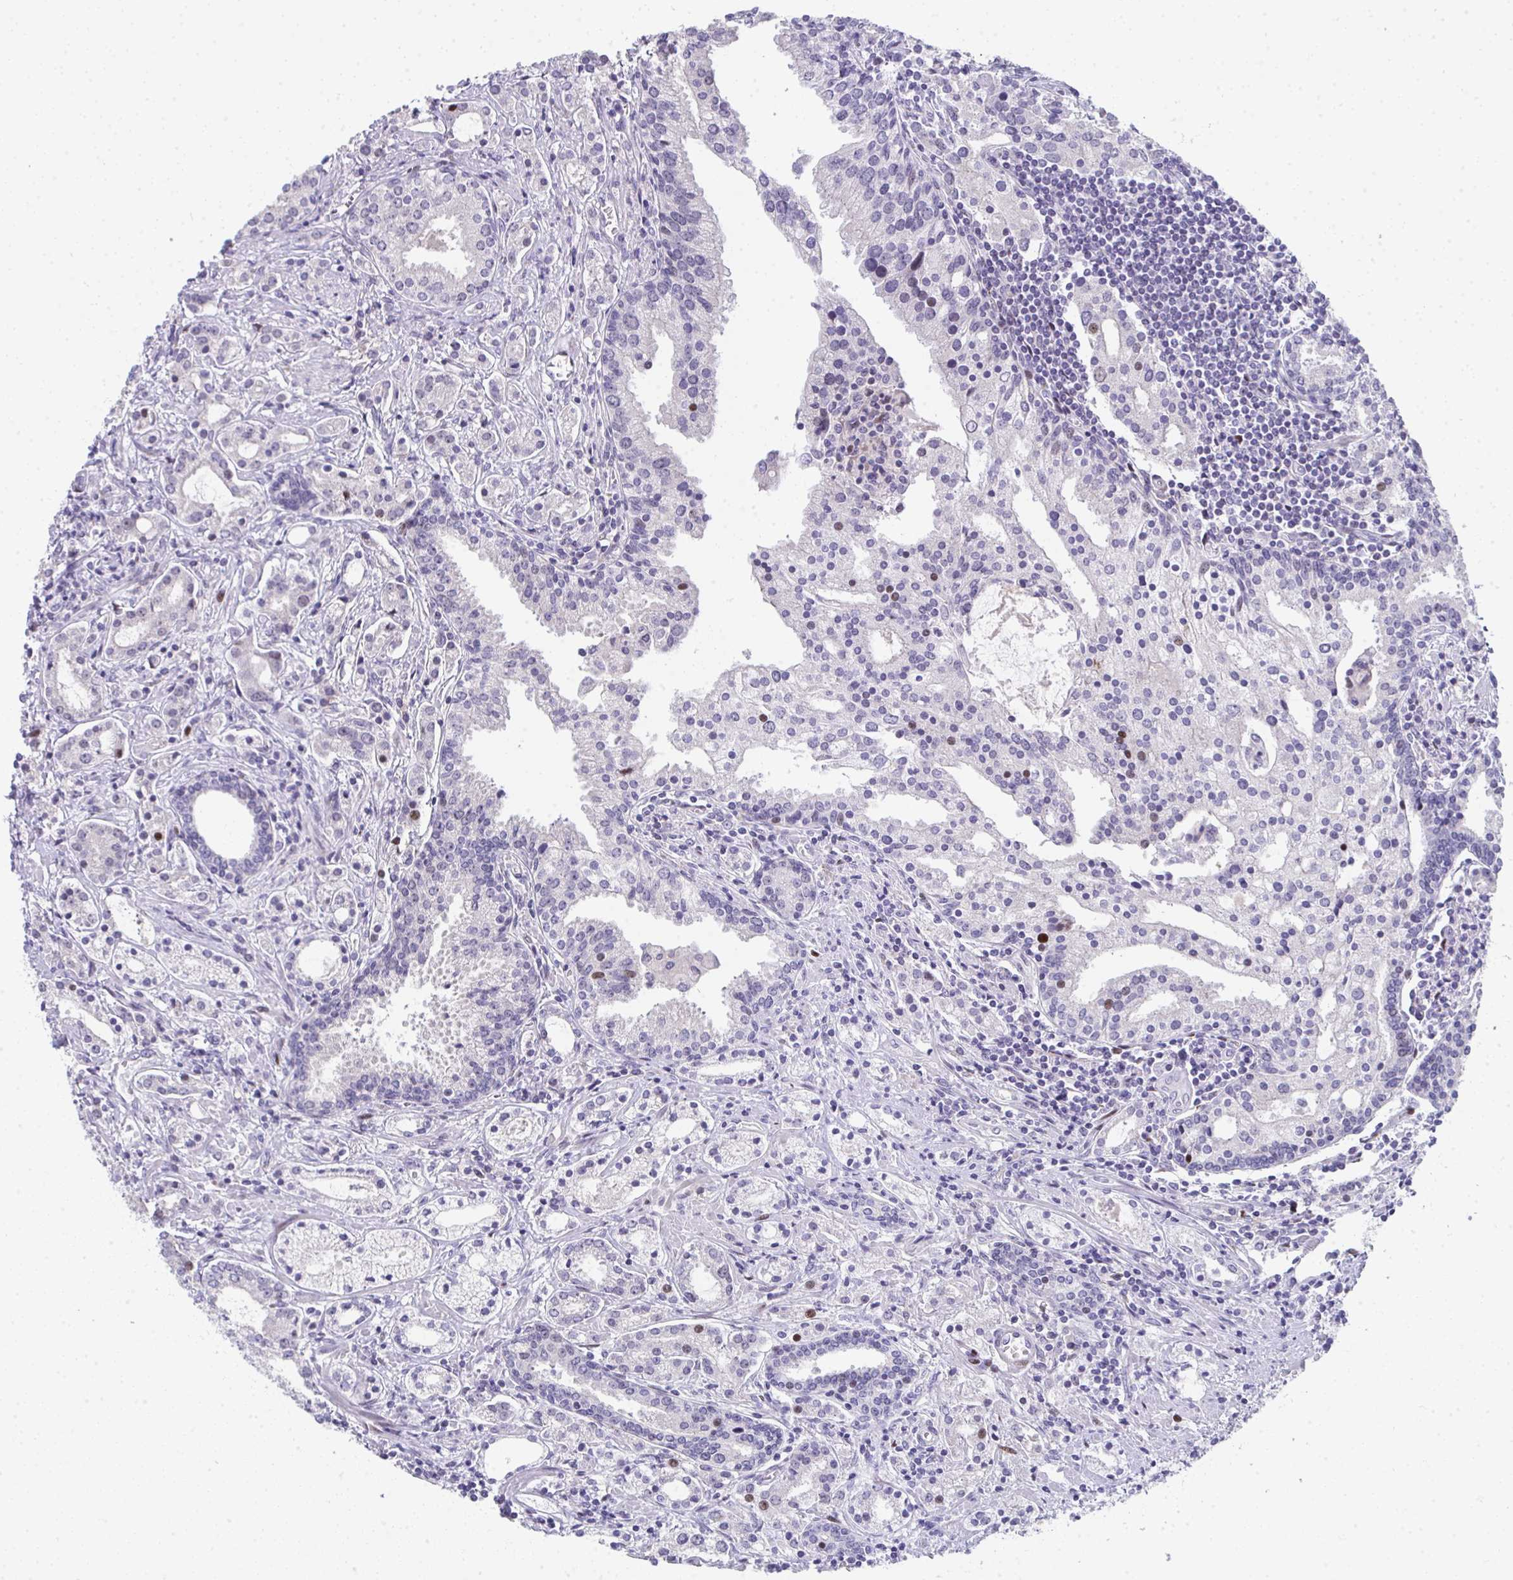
{"staining": {"intensity": "negative", "quantity": "none", "location": "none"}, "tissue": "prostate cancer", "cell_type": "Tumor cells", "image_type": "cancer", "snomed": [{"axis": "morphology", "description": "Adenocarcinoma, Medium grade"}, {"axis": "topography", "description": "Prostate"}], "caption": "High magnification brightfield microscopy of prostate cancer (adenocarcinoma (medium-grade)) stained with DAB (3,3'-diaminobenzidine) (brown) and counterstained with hematoxylin (blue): tumor cells show no significant expression.", "gene": "GALNT16", "patient": {"sex": "male", "age": 57}}